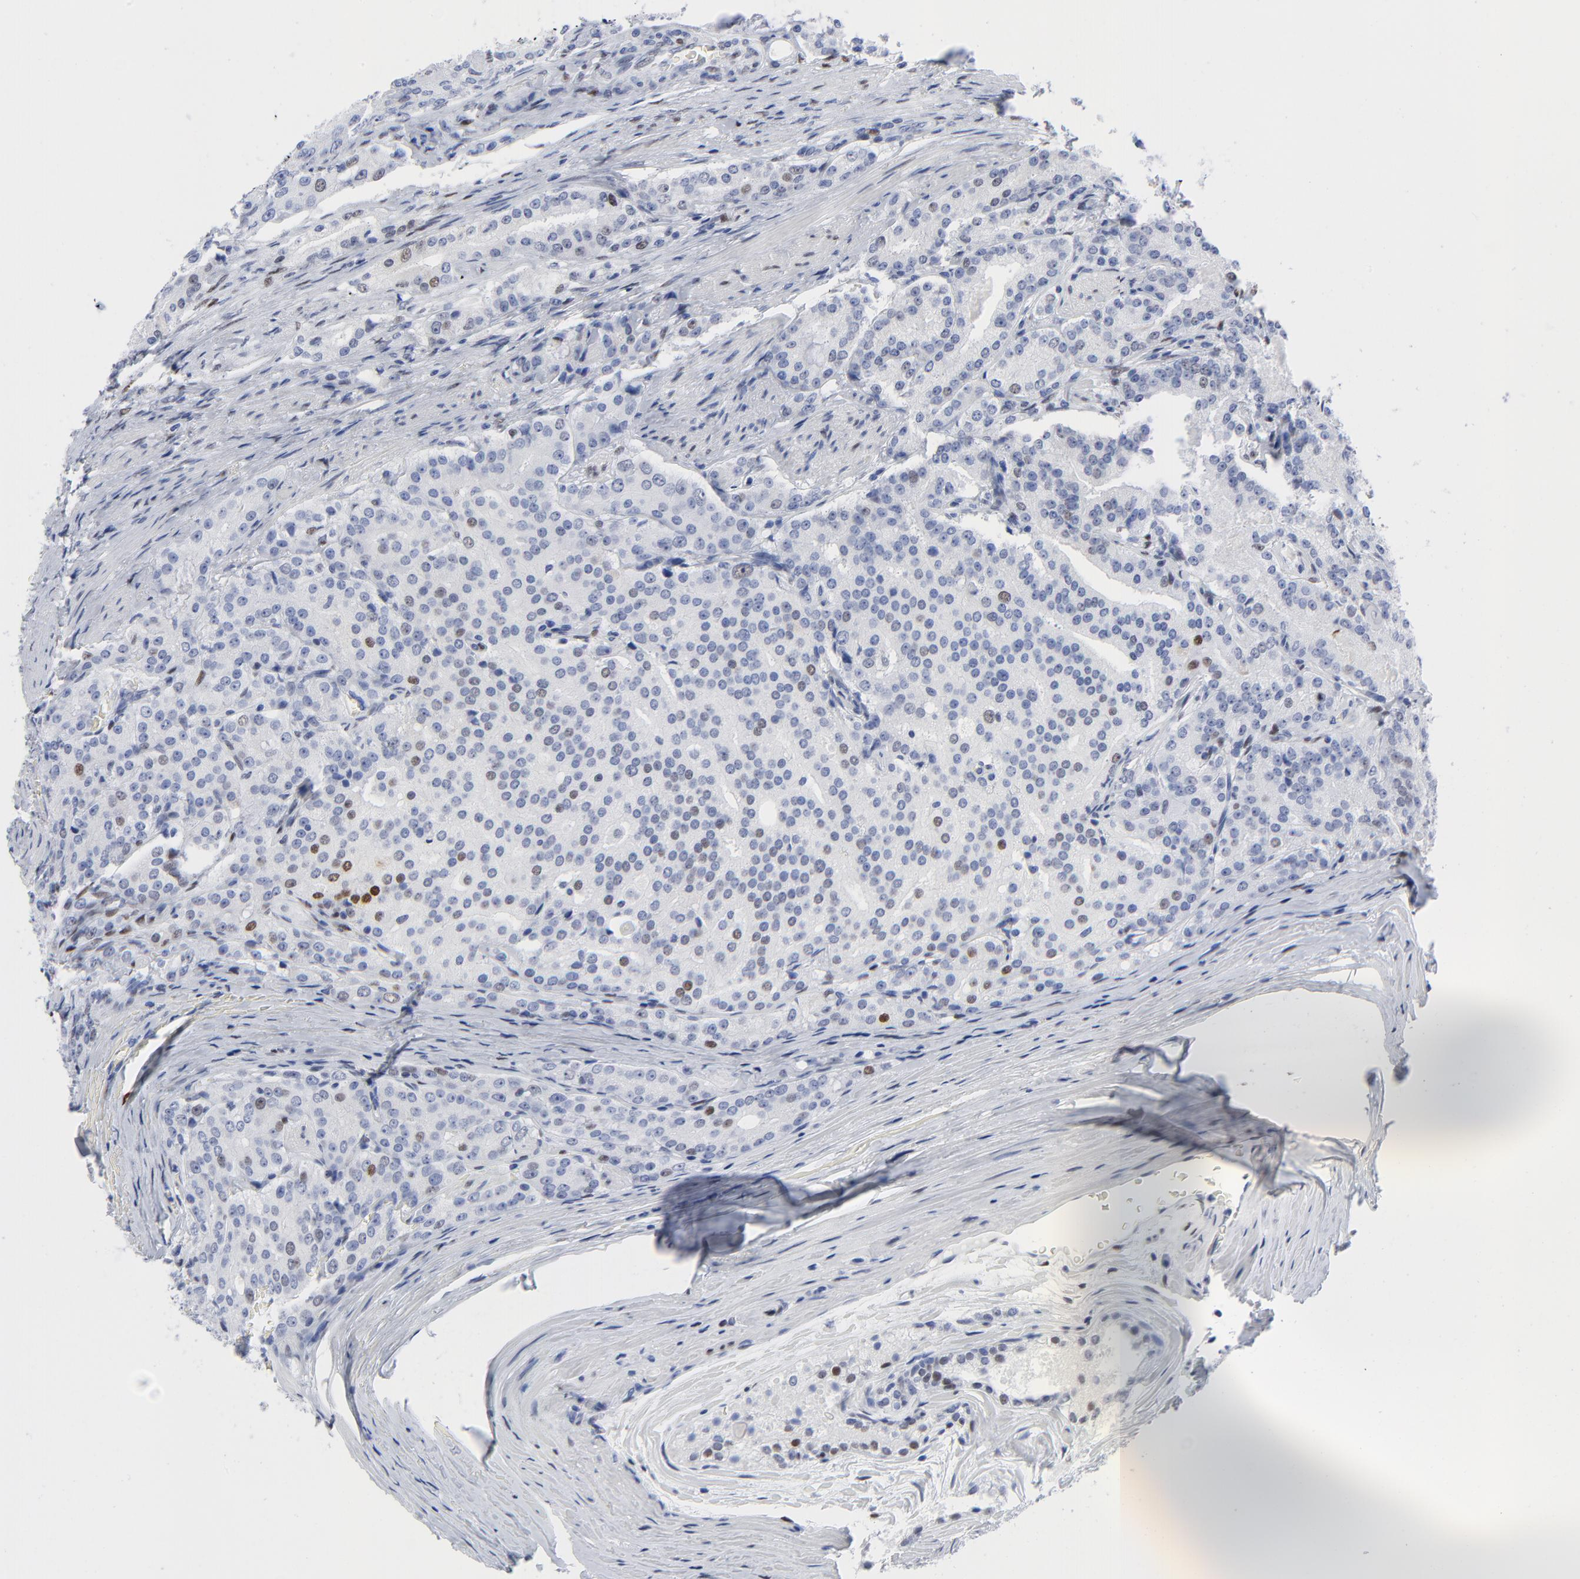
{"staining": {"intensity": "weak", "quantity": "<25%", "location": "nuclear"}, "tissue": "prostate cancer", "cell_type": "Tumor cells", "image_type": "cancer", "snomed": [{"axis": "morphology", "description": "Adenocarcinoma, Medium grade"}, {"axis": "topography", "description": "Prostate"}], "caption": "The micrograph shows no significant positivity in tumor cells of prostate cancer (medium-grade adenocarcinoma).", "gene": "JUN", "patient": {"sex": "male", "age": 72}}